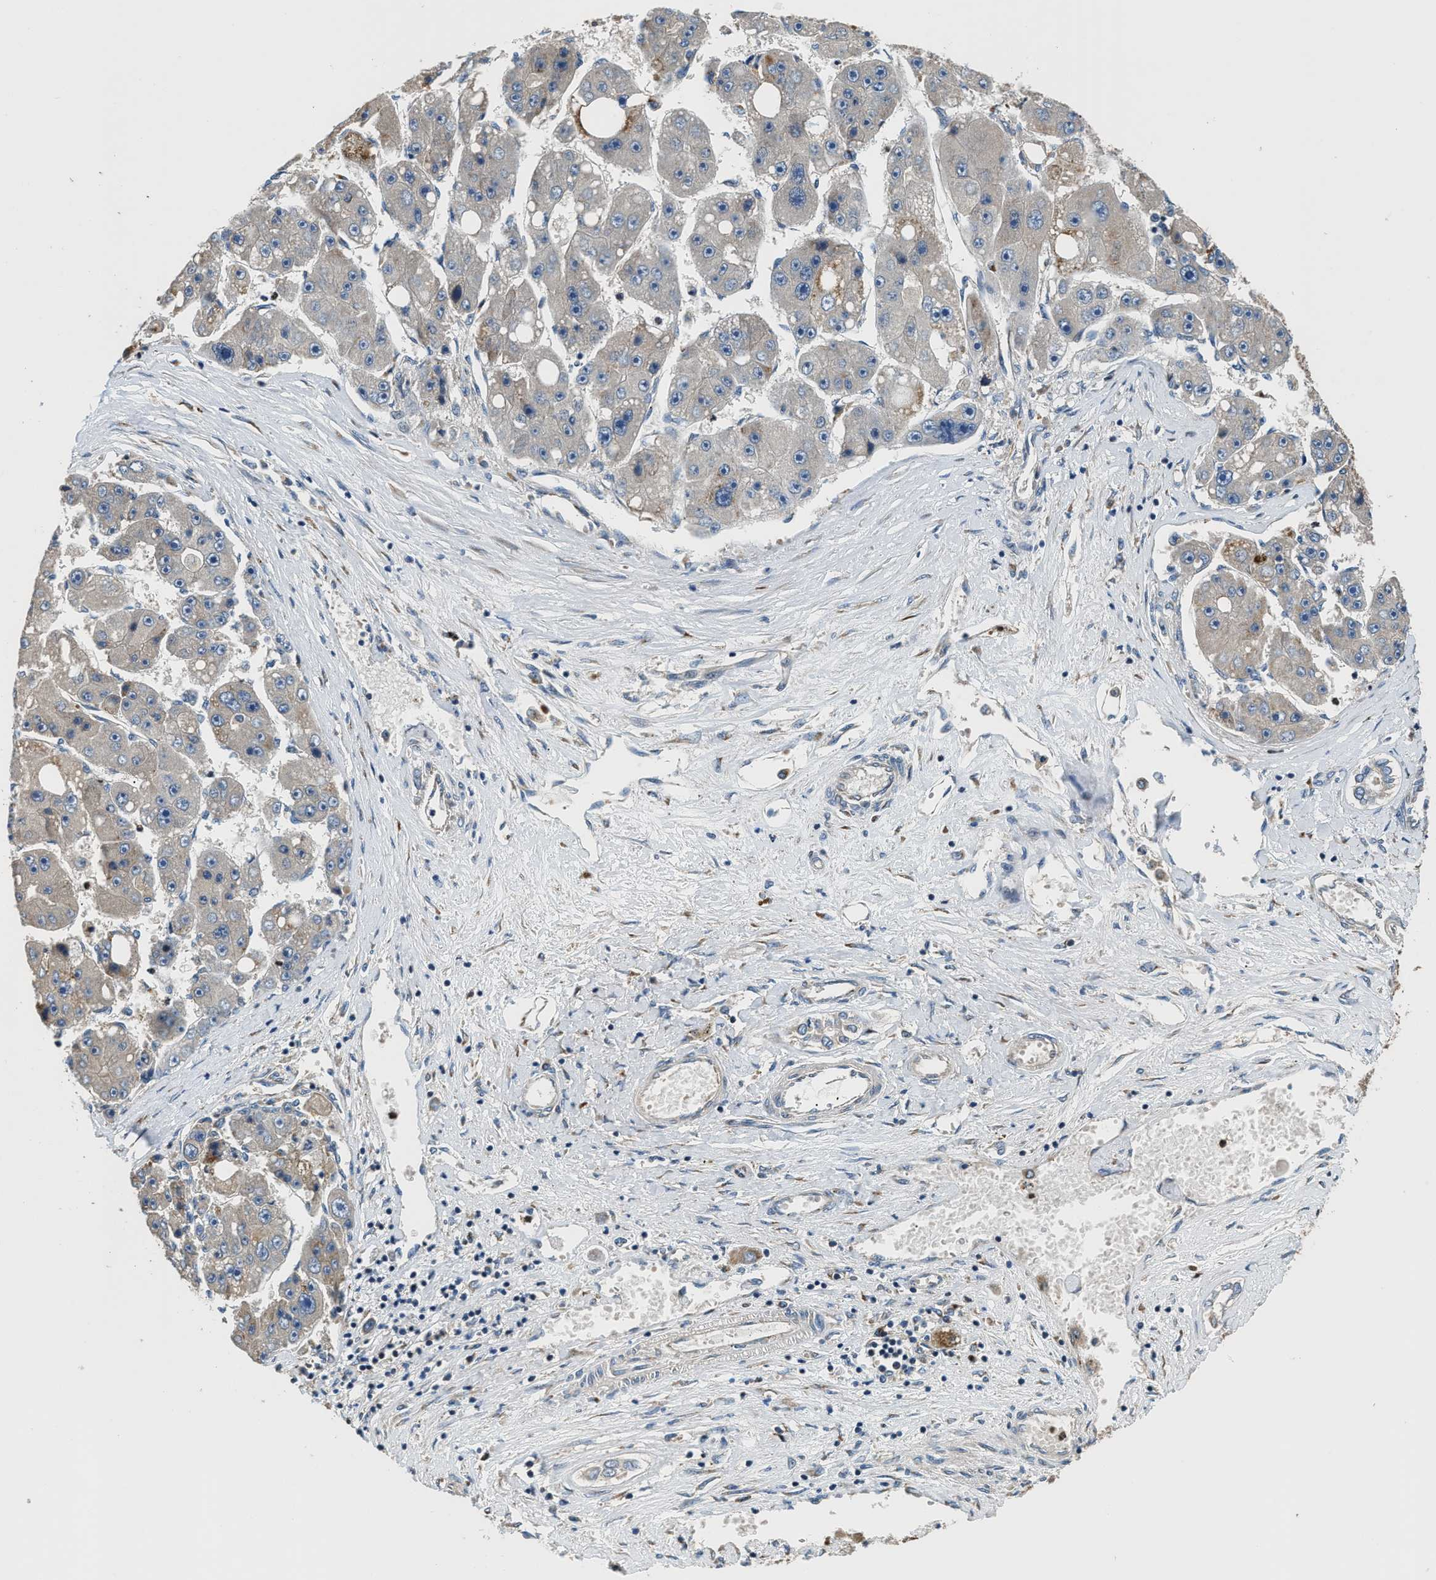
{"staining": {"intensity": "weak", "quantity": "<25%", "location": "cytoplasmic/membranous"}, "tissue": "liver cancer", "cell_type": "Tumor cells", "image_type": "cancer", "snomed": [{"axis": "morphology", "description": "Carcinoma, Hepatocellular, NOS"}, {"axis": "topography", "description": "Liver"}], "caption": "Immunohistochemistry (IHC) of human liver cancer (hepatocellular carcinoma) displays no staining in tumor cells.", "gene": "FUT8", "patient": {"sex": "female", "age": 61}}